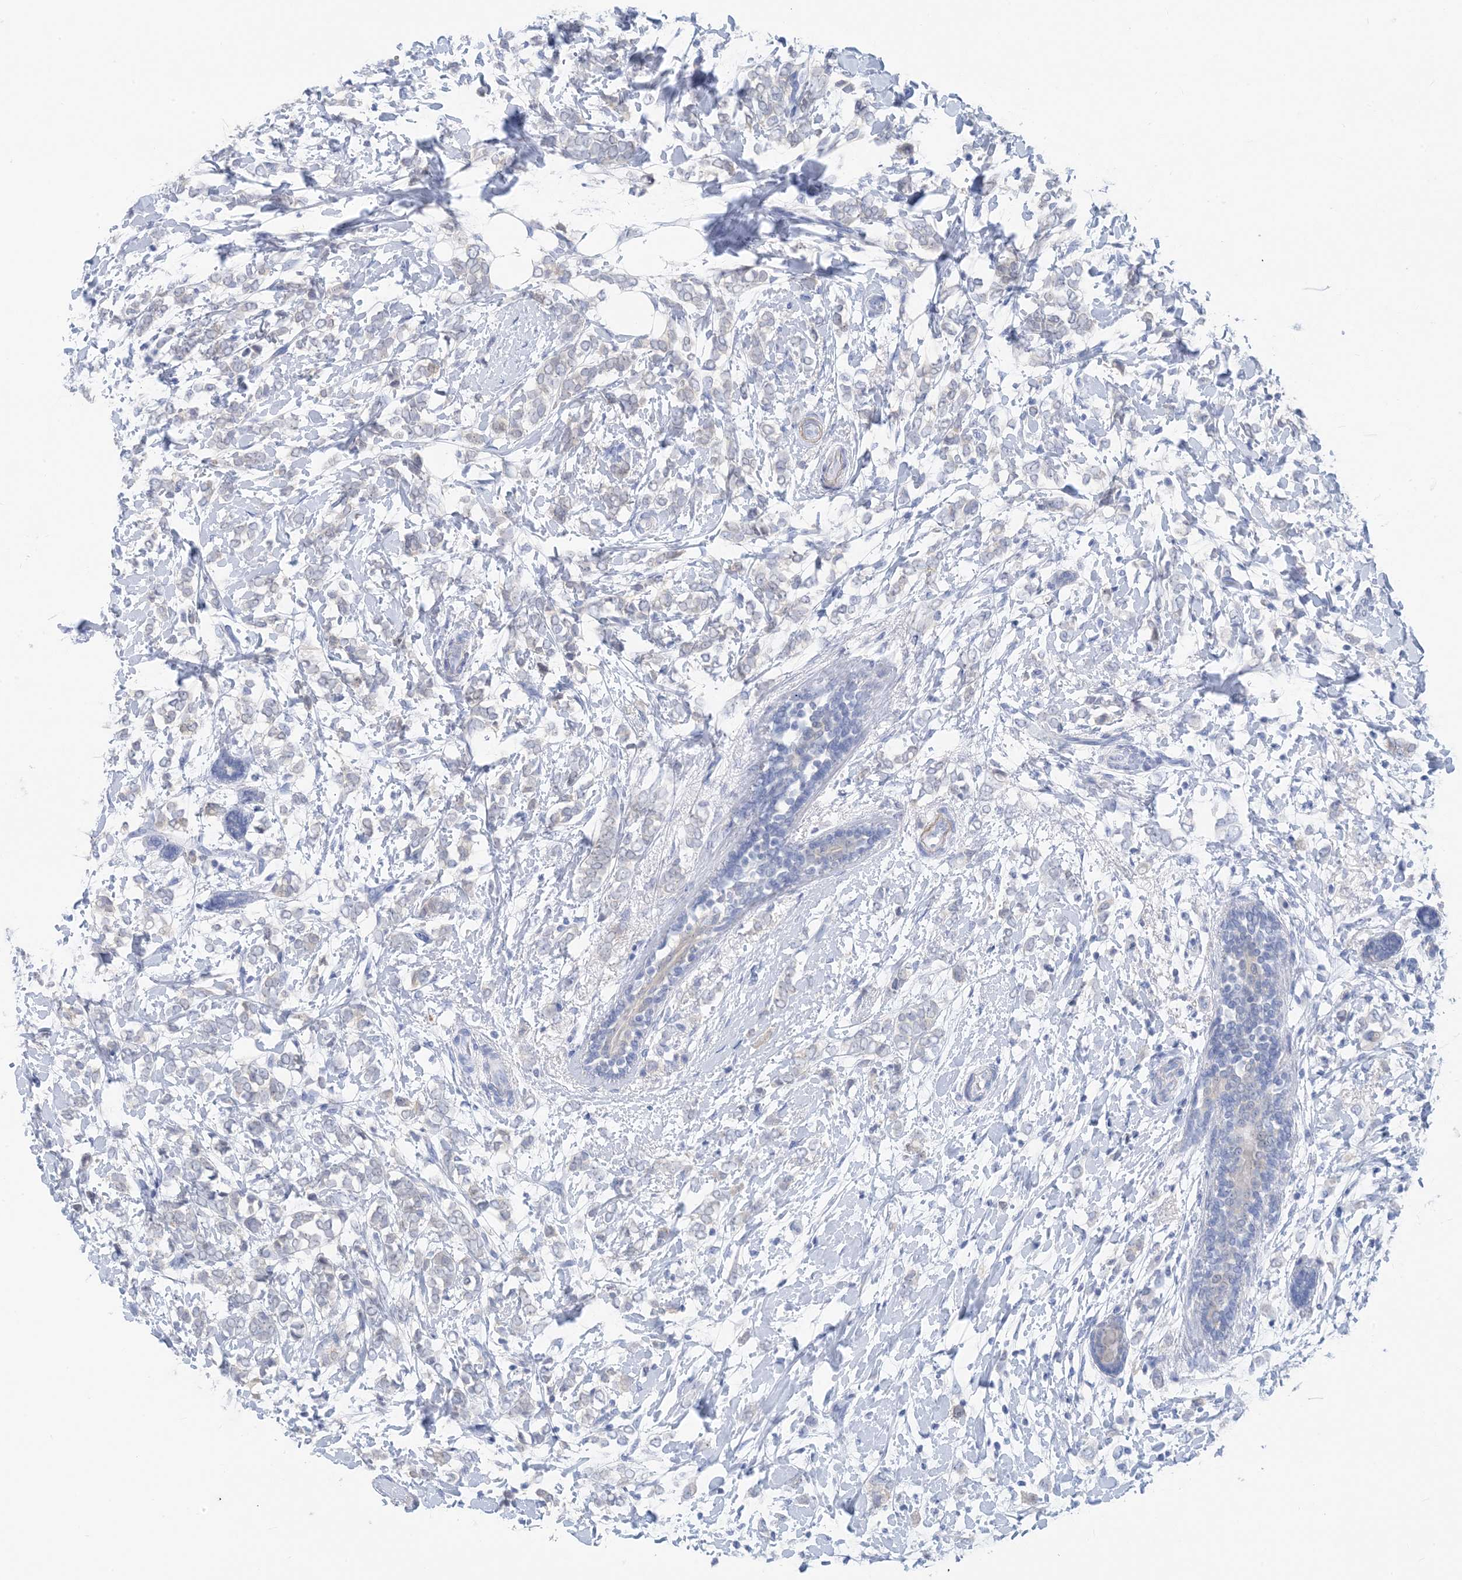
{"staining": {"intensity": "negative", "quantity": "none", "location": "none"}, "tissue": "breast cancer", "cell_type": "Tumor cells", "image_type": "cancer", "snomed": [{"axis": "morphology", "description": "Normal tissue, NOS"}, {"axis": "morphology", "description": "Lobular carcinoma"}, {"axis": "topography", "description": "Breast"}], "caption": "Human breast cancer stained for a protein using IHC shows no positivity in tumor cells.", "gene": "SH3YL1", "patient": {"sex": "female", "age": 47}}